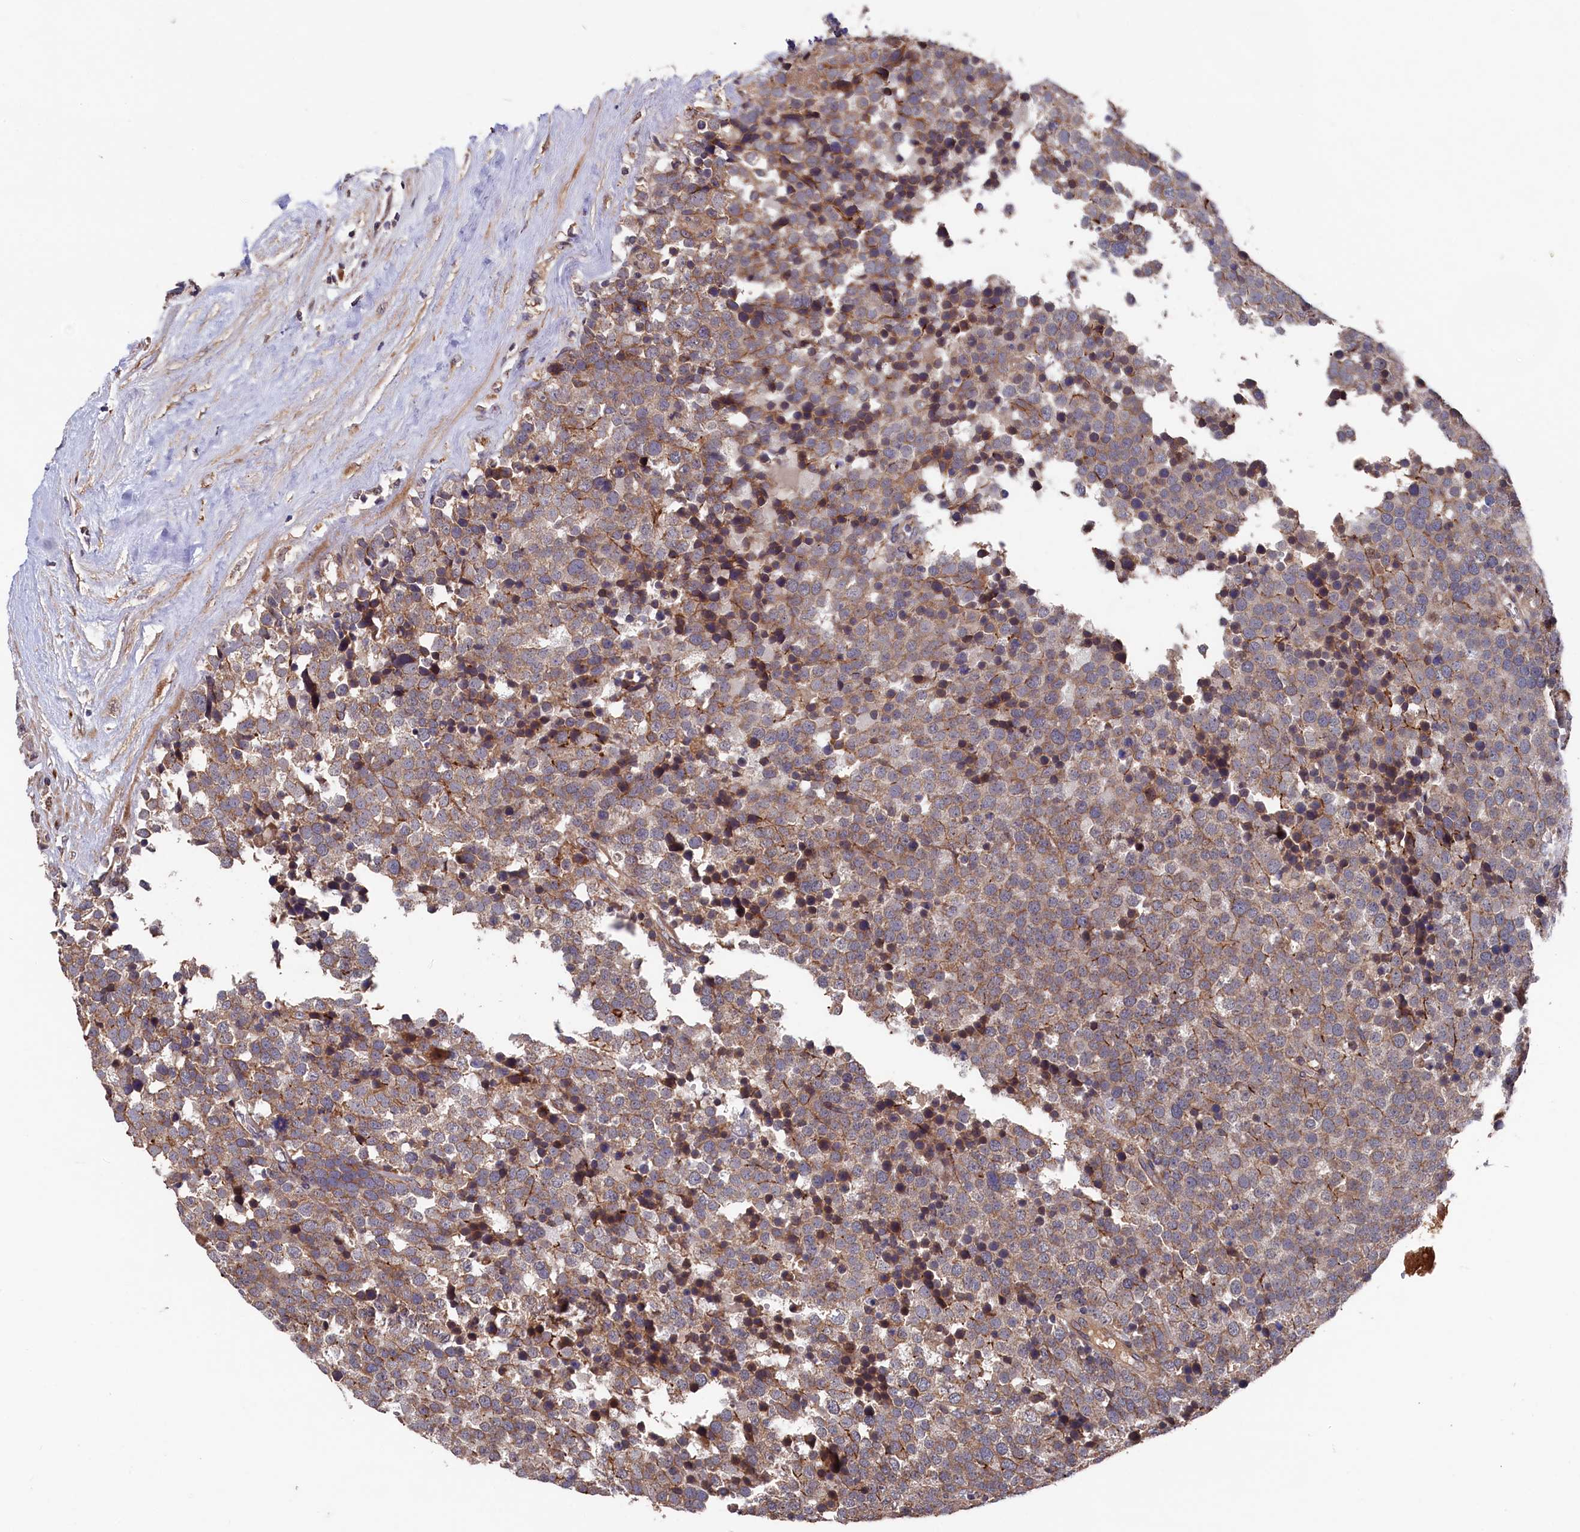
{"staining": {"intensity": "moderate", "quantity": ">75%", "location": "cytoplasmic/membranous"}, "tissue": "testis cancer", "cell_type": "Tumor cells", "image_type": "cancer", "snomed": [{"axis": "morphology", "description": "Seminoma, NOS"}, {"axis": "topography", "description": "Testis"}], "caption": "Protein expression analysis of human testis cancer (seminoma) reveals moderate cytoplasmic/membranous staining in about >75% of tumor cells.", "gene": "SLC12A4", "patient": {"sex": "male", "age": 71}}